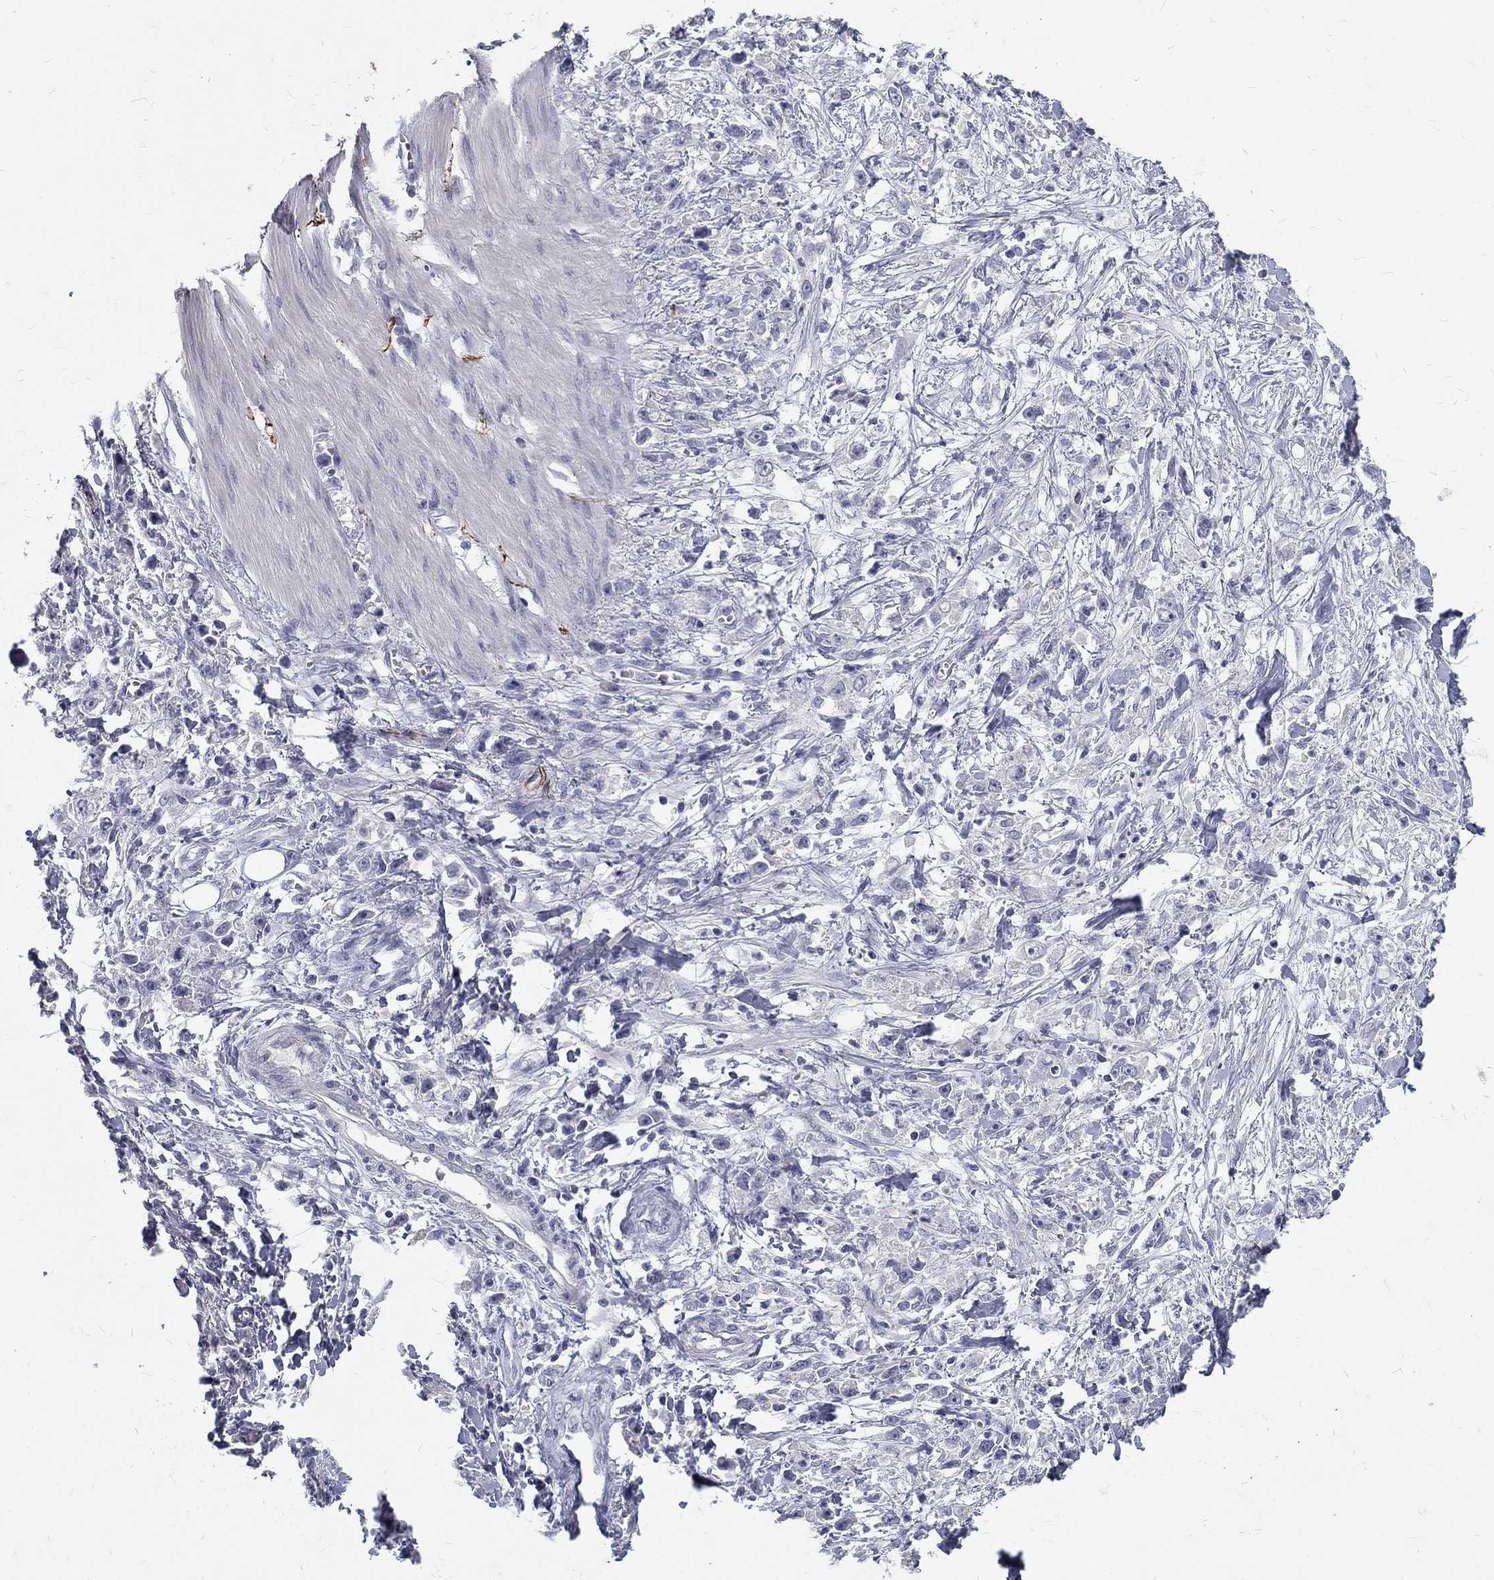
{"staining": {"intensity": "negative", "quantity": "none", "location": "none"}, "tissue": "stomach cancer", "cell_type": "Tumor cells", "image_type": "cancer", "snomed": [{"axis": "morphology", "description": "Adenocarcinoma, NOS"}, {"axis": "topography", "description": "Stomach"}], "caption": "This is an immunohistochemistry photomicrograph of adenocarcinoma (stomach). There is no staining in tumor cells.", "gene": "NOS1", "patient": {"sex": "female", "age": 59}}